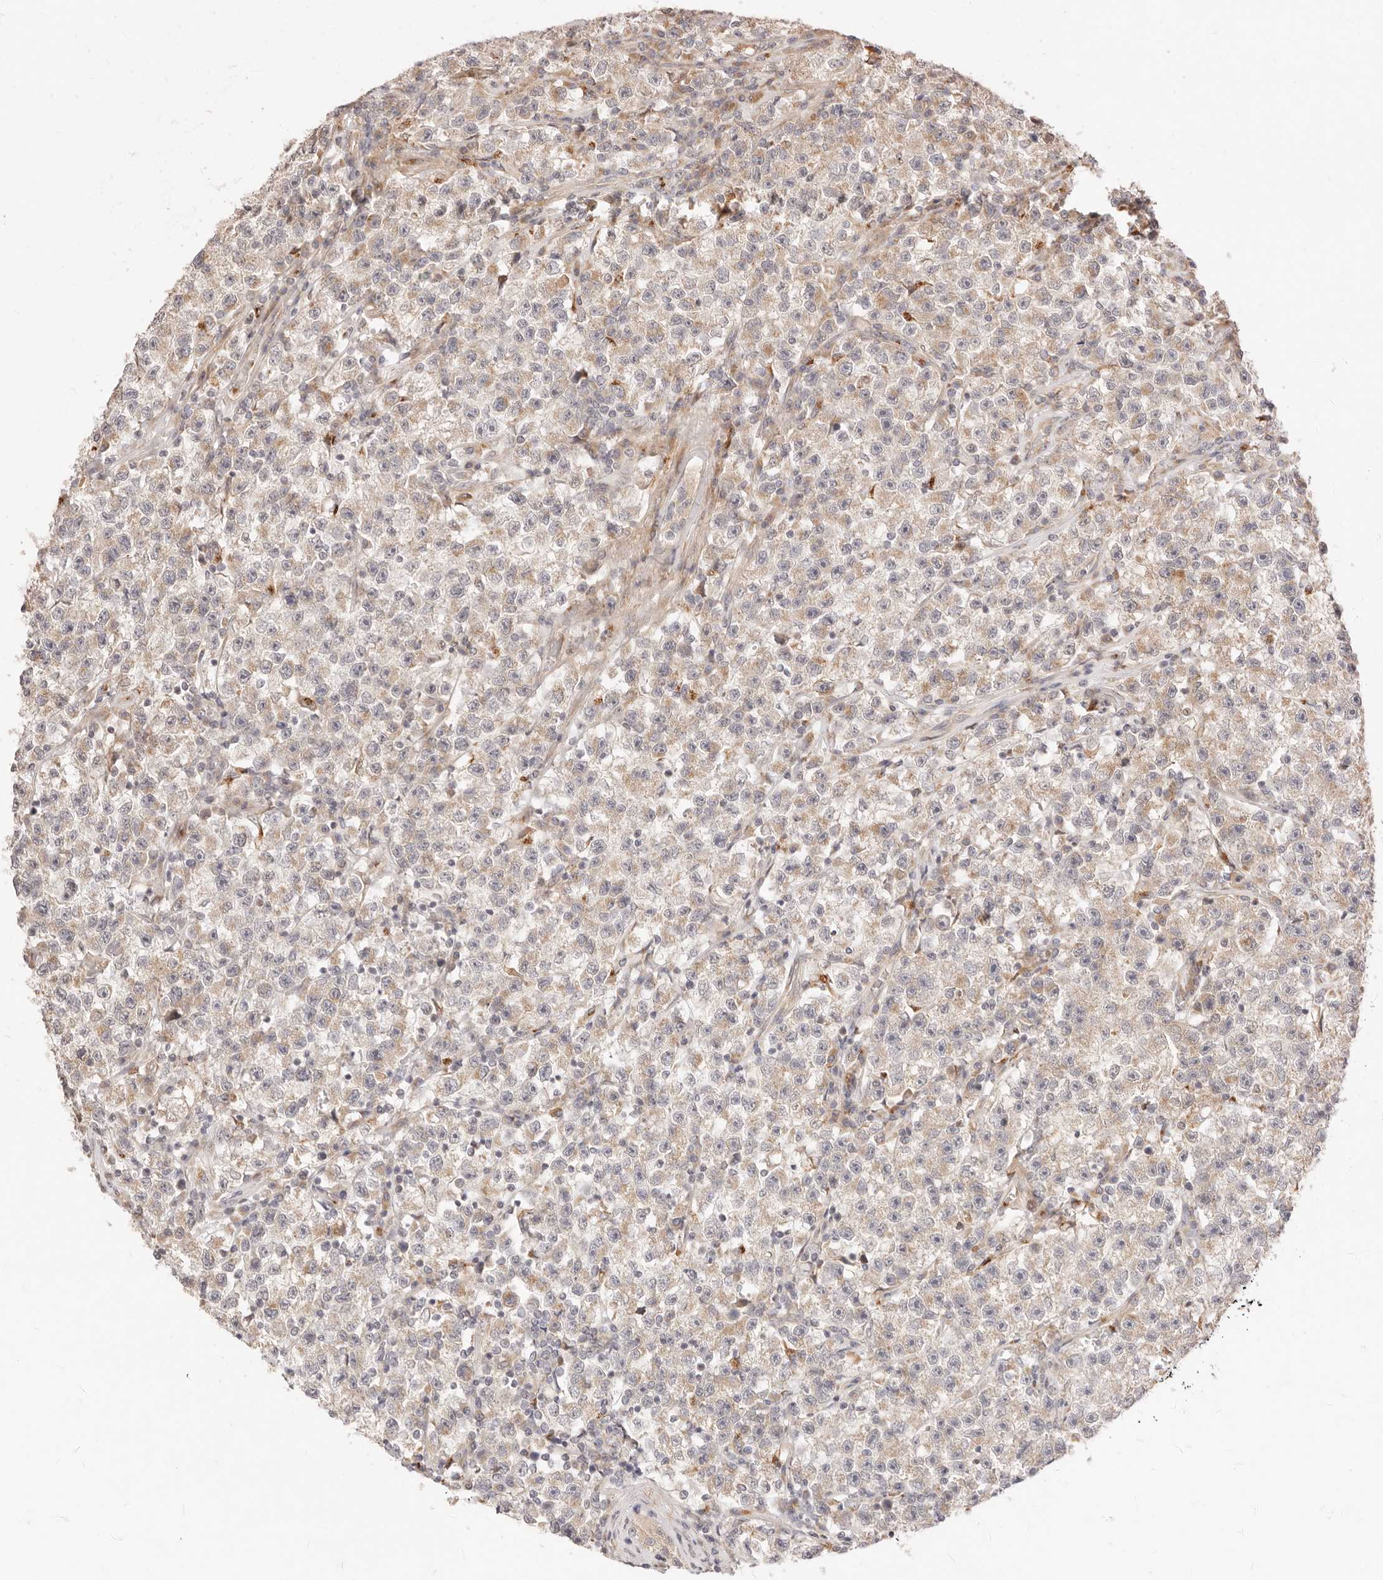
{"staining": {"intensity": "weak", "quantity": "<25%", "location": "cytoplasmic/membranous"}, "tissue": "testis cancer", "cell_type": "Tumor cells", "image_type": "cancer", "snomed": [{"axis": "morphology", "description": "Seminoma, NOS"}, {"axis": "topography", "description": "Testis"}], "caption": "The histopathology image demonstrates no staining of tumor cells in testis cancer (seminoma).", "gene": "UBXN10", "patient": {"sex": "male", "age": 22}}